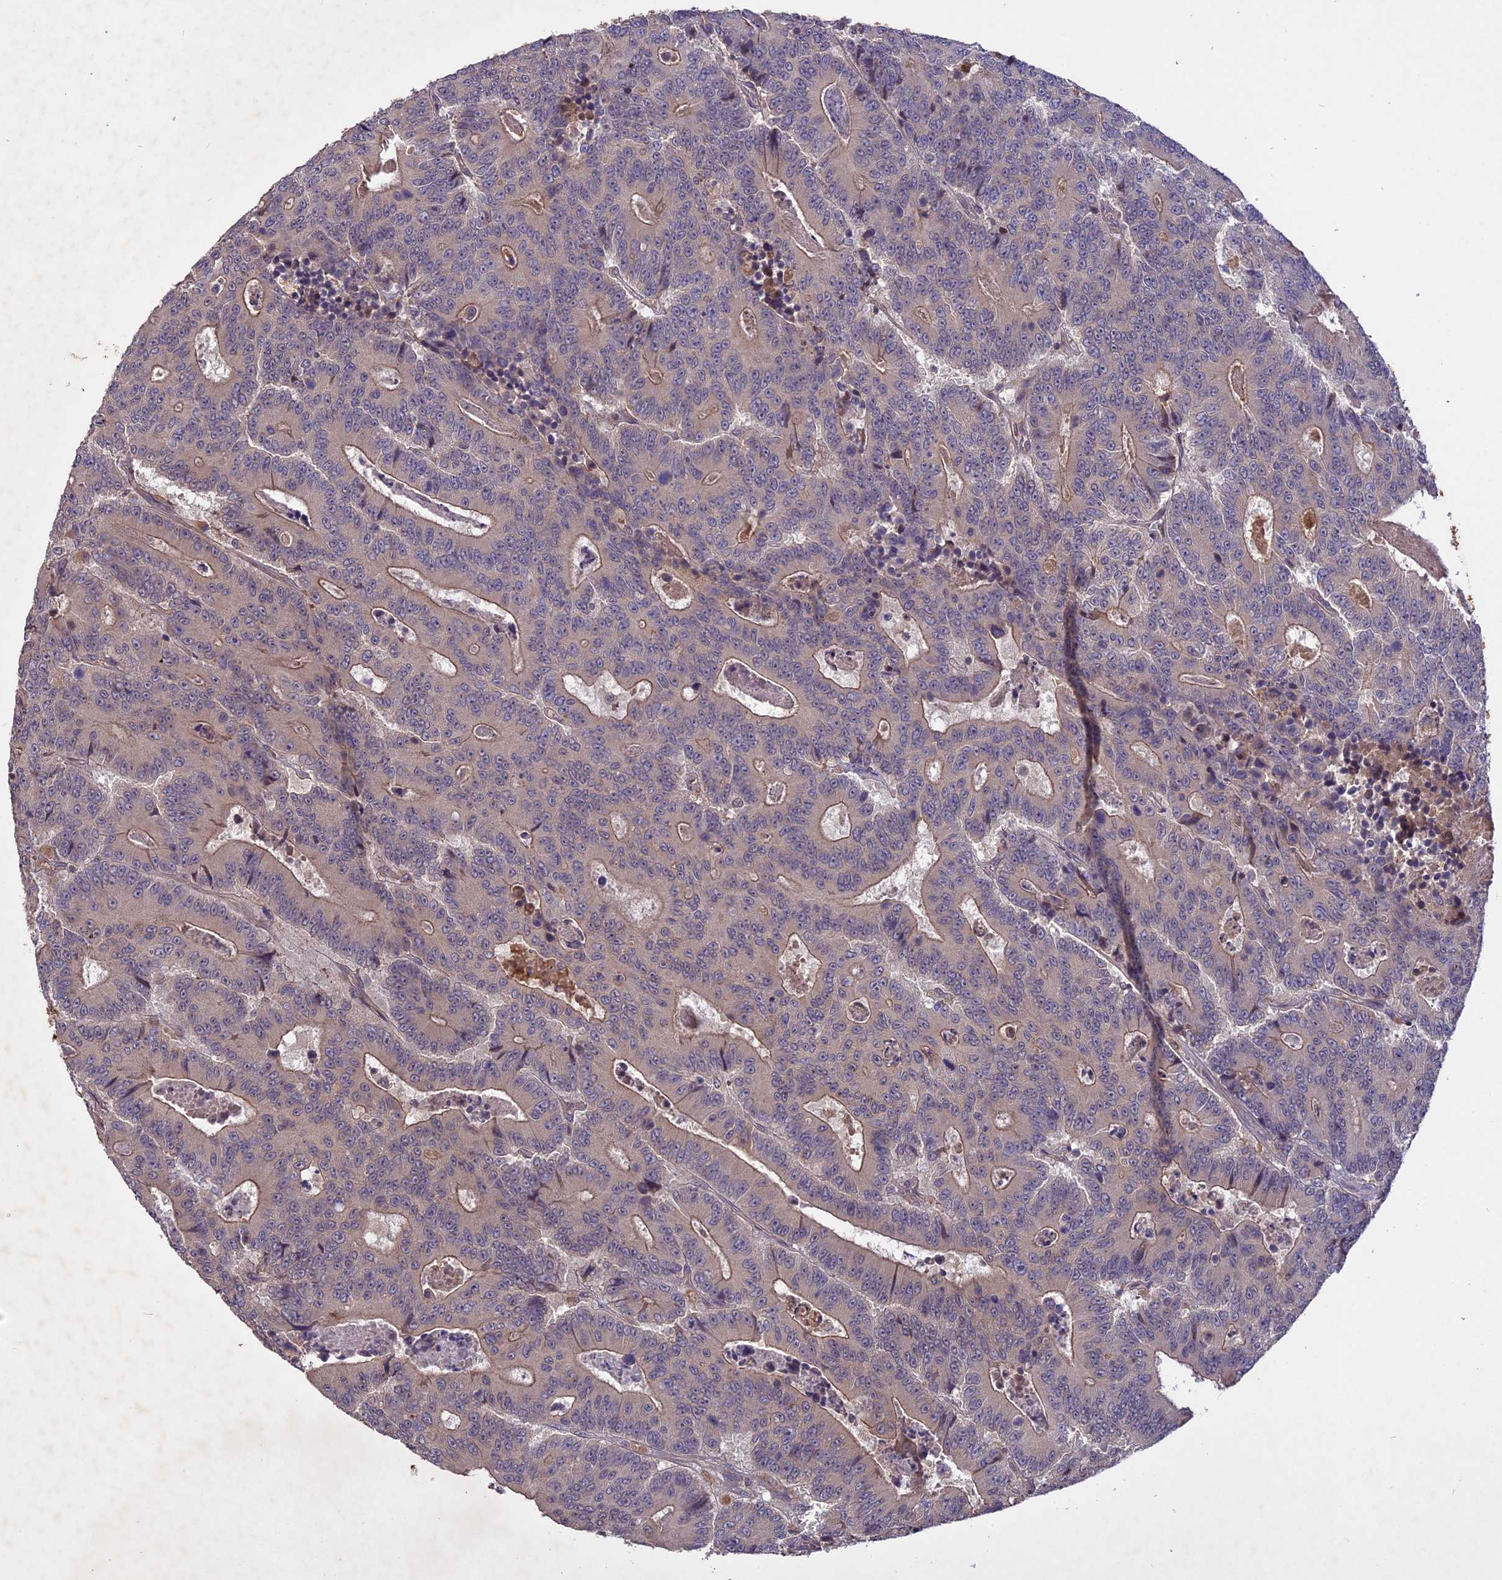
{"staining": {"intensity": "weak", "quantity": "25%-75%", "location": "cytoplasmic/membranous"}, "tissue": "colorectal cancer", "cell_type": "Tumor cells", "image_type": "cancer", "snomed": [{"axis": "morphology", "description": "Adenocarcinoma, NOS"}, {"axis": "topography", "description": "Colon"}], "caption": "The immunohistochemical stain shows weak cytoplasmic/membranous expression in tumor cells of adenocarcinoma (colorectal) tissue. The protein of interest is stained brown, and the nuclei are stained in blue (DAB (3,3'-diaminobenzidine) IHC with brightfield microscopy, high magnification).", "gene": "ADO", "patient": {"sex": "male", "age": 83}}